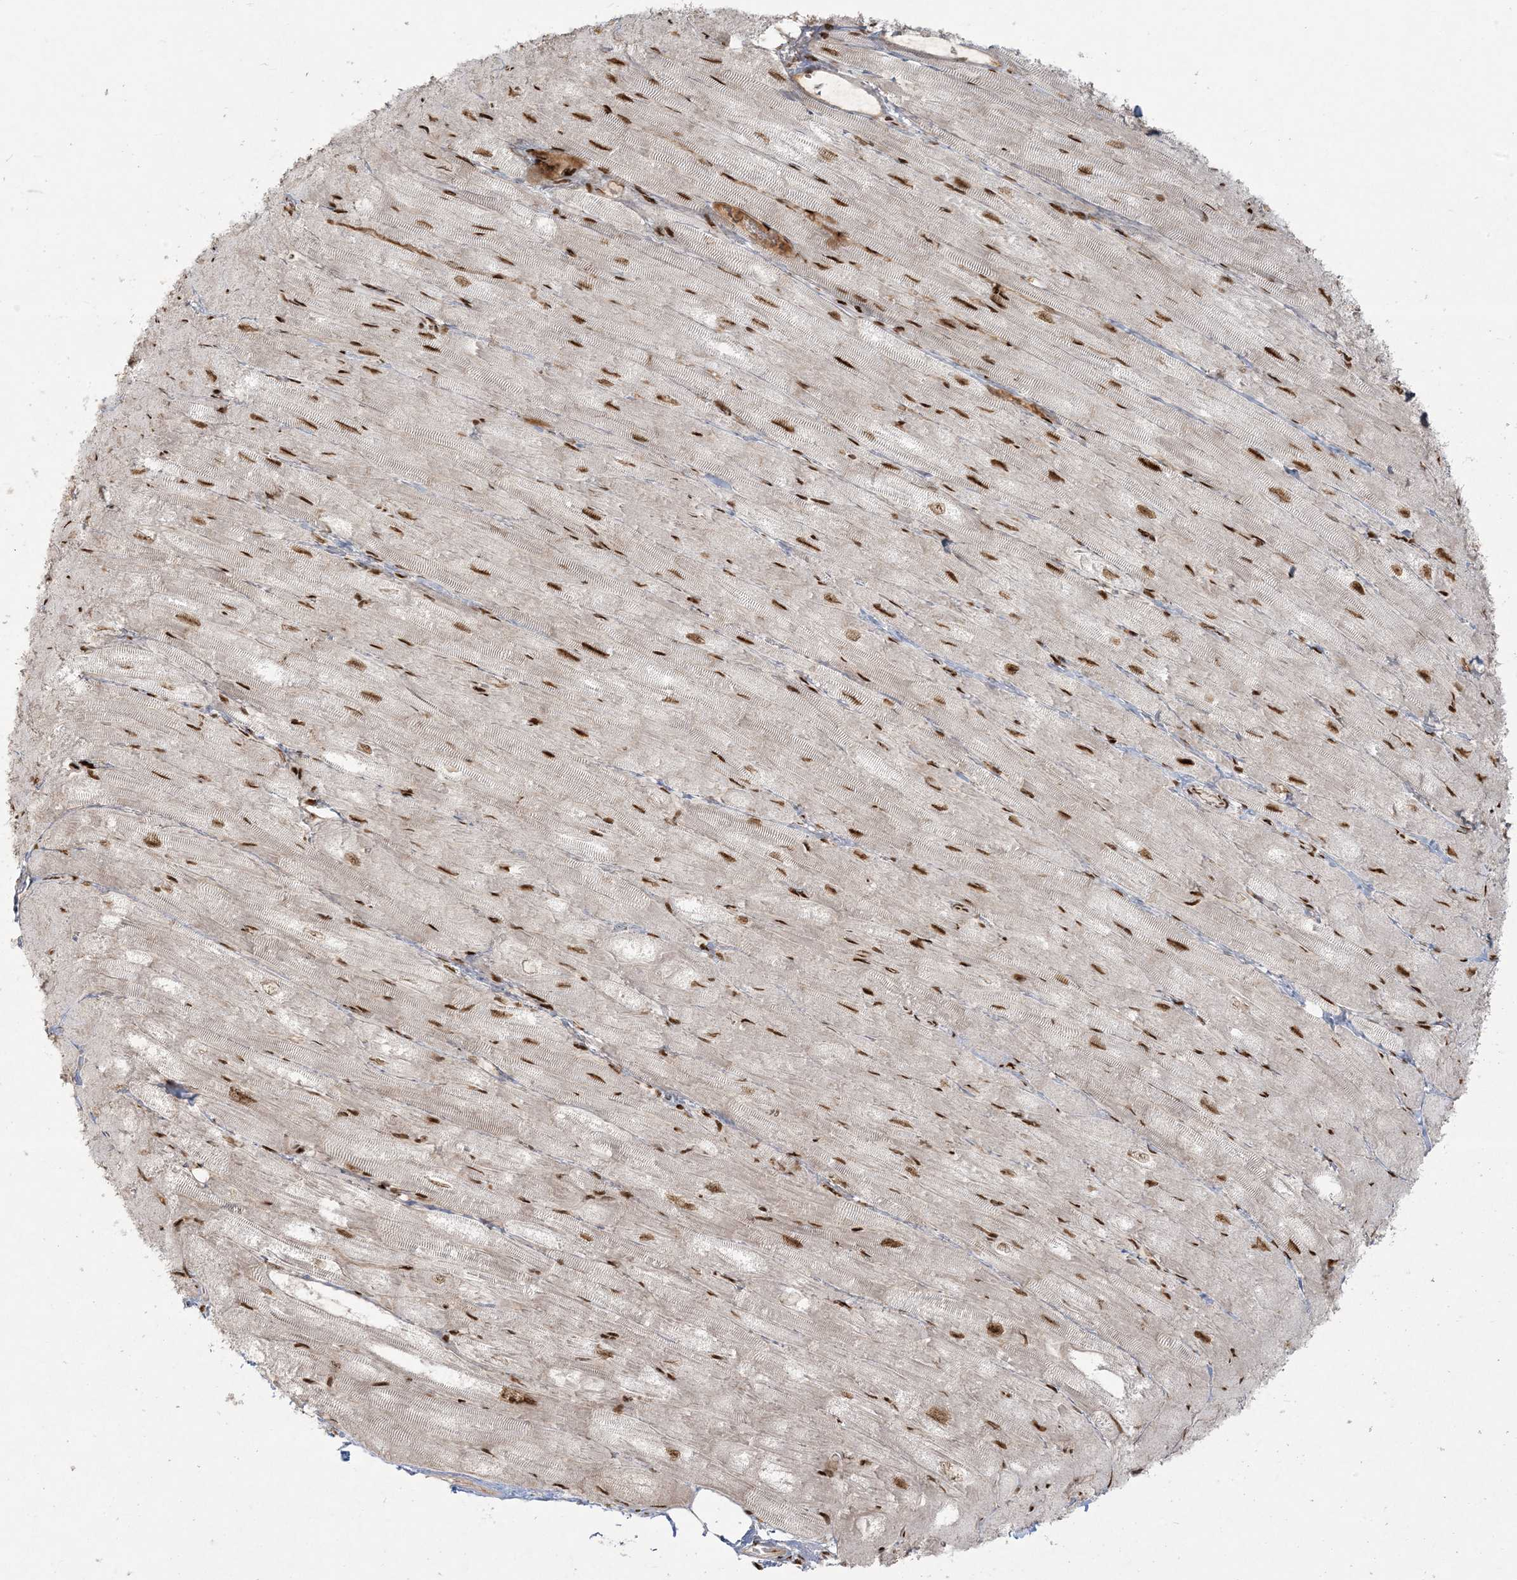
{"staining": {"intensity": "strong", "quantity": "25%-75%", "location": "nuclear"}, "tissue": "heart muscle", "cell_type": "Cardiomyocytes", "image_type": "normal", "snomed": [{"axis": "morphology", "description": "Normal tissue, NOS"}, {"axis": "topography", "description": "Heart"}], "caption": "Protein staining by immunohistochemistry exhibits strong nuclear staining in approximately 25%-75% of cardiomyocytes in normal heart muscle. The protein of interest is shown in brown color, while the nuclei are stained blue.", "gene": "RBM10", "patient": {"sex": "male", "age": 50}}